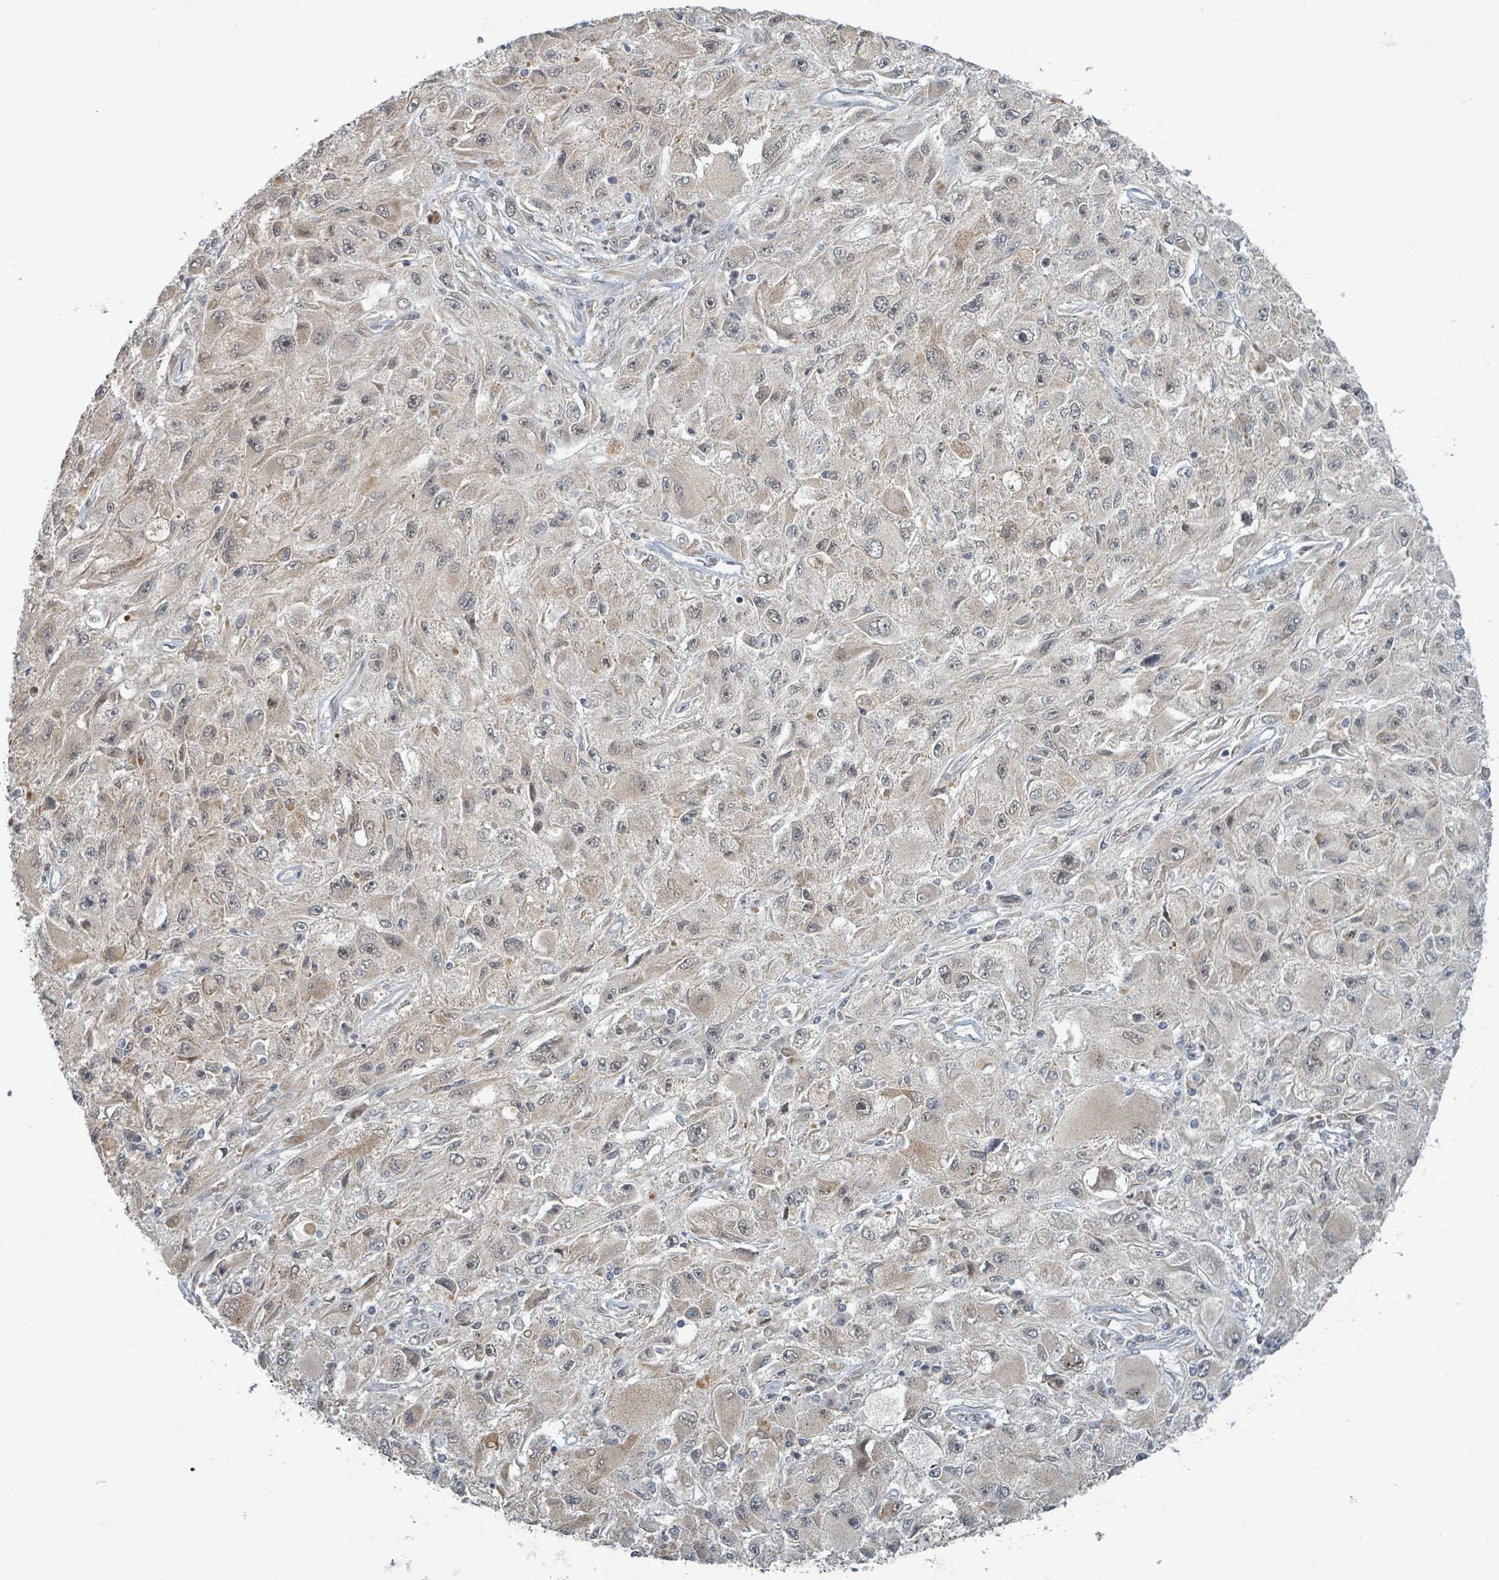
{"staining": {"intensity": "weak", "quantity": "25%-75%", "location": "nuclear"}, "tissue": "melanoma", "cell_type": "Tumor cells", "image_type": "cancer", "snomed": [{"axis": "morphology", "description": "Malignant melanoma, Metastatic site"}, {"axis": "topography", "description": "Skin"}], "caption": "Immunohistochemical staining of human malignant melanoma (metastatic site) exhibits weak nuclear protein staining in approximately 25%-75% of tumor cells. (Stains: DAB (3,3'-diaminobenzidine) in brown, nuclei in blue, Microscopy: brightfield microscopy at high magnification).", "gene": "INTS15", "patient": {"sex": "male", "age": 53}}